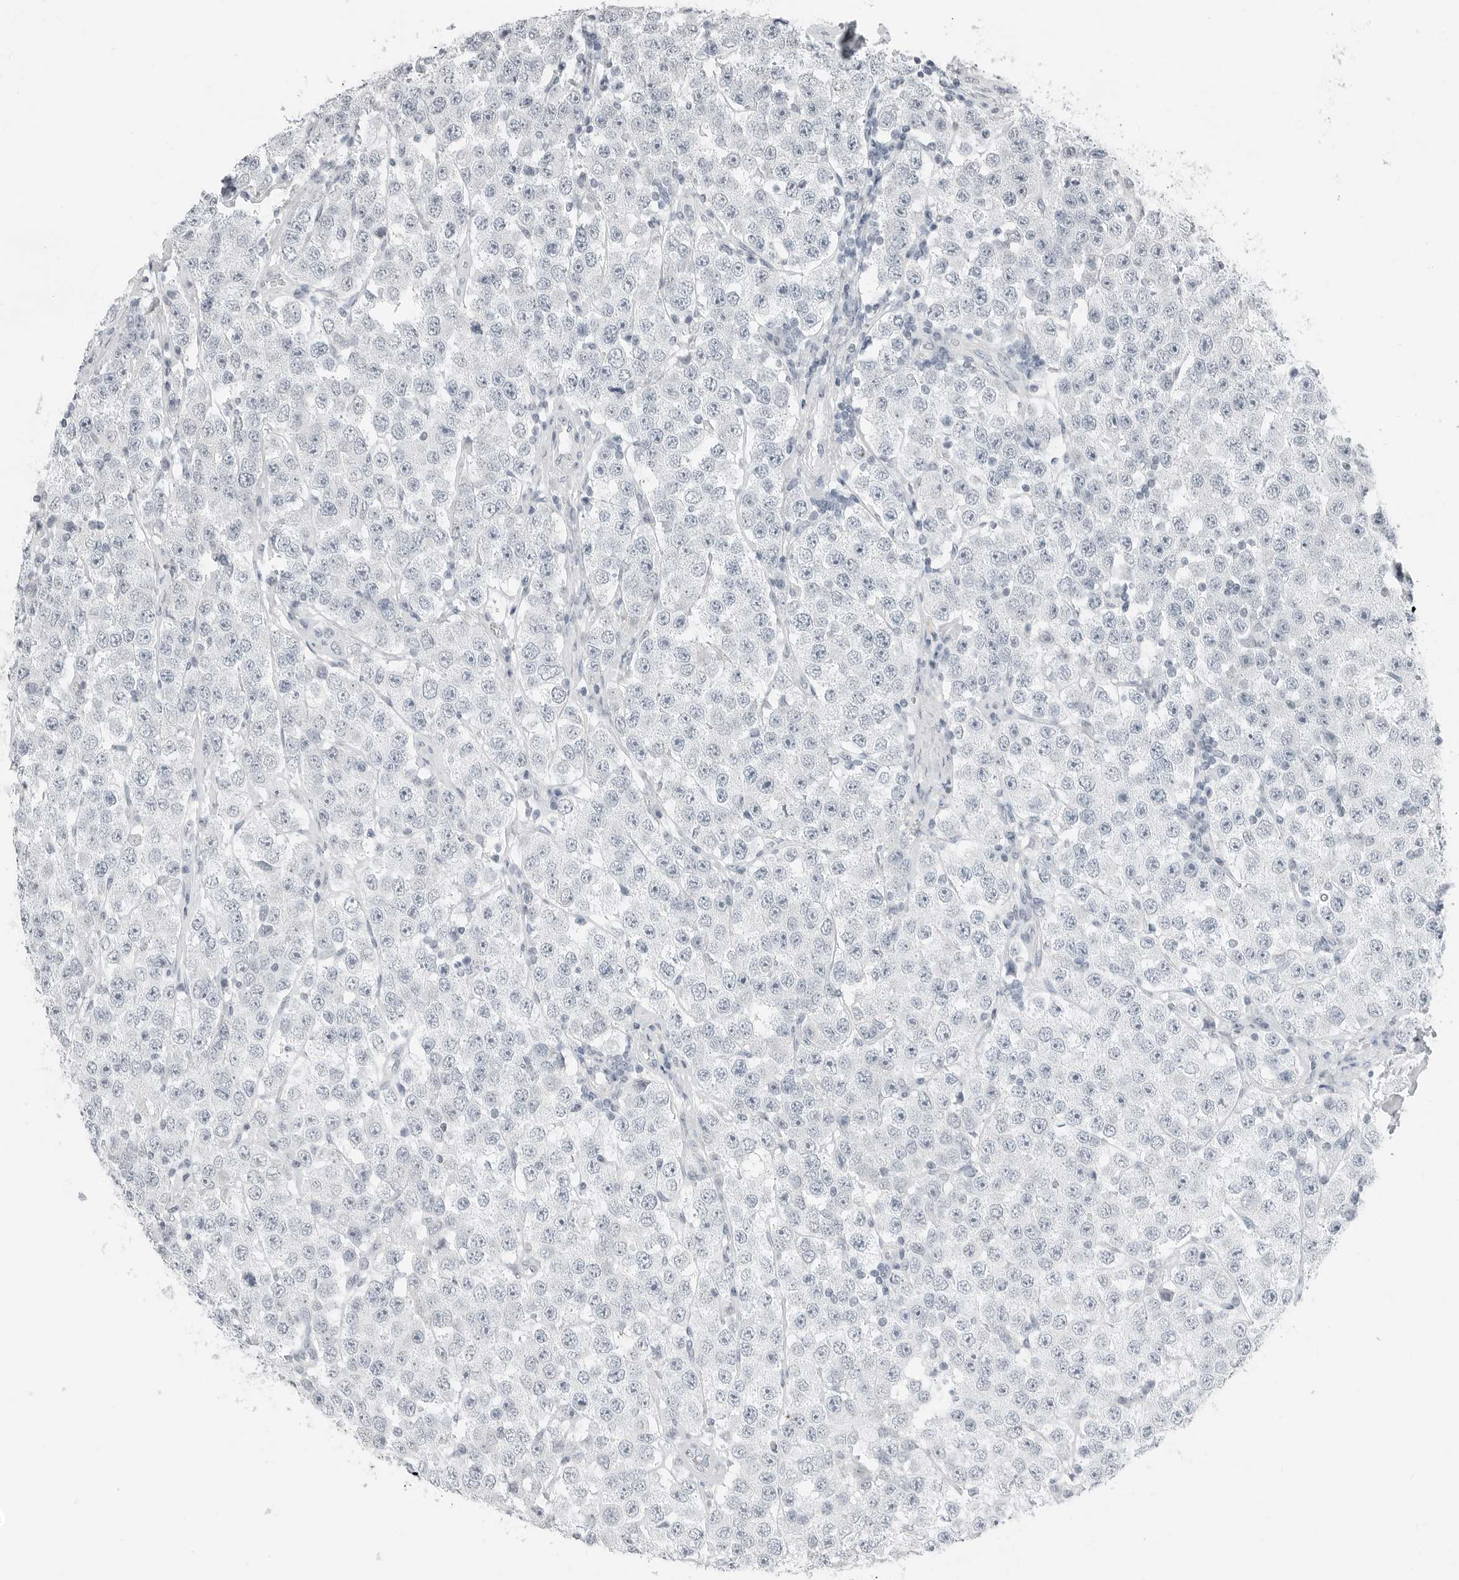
{"staining": {"intensity": "negative", "quantity": "none", "location": "none"}, "tissue": "testis cancer", "cell_type": "Tumor cells", "image_type": "cancer", "snomed": [{"axis": "morphology", "description": "Seminoma, NOS"}, {"axis": "topography", "description": "Testis"}], "caption": "Human testis cancer (seminoma) stained for a protein using immunohistochemistry (IHC) demonstrates no expression in tumor cells.", "gene": "XIRP1", "patient": {"sex": "male", "age": 28}}